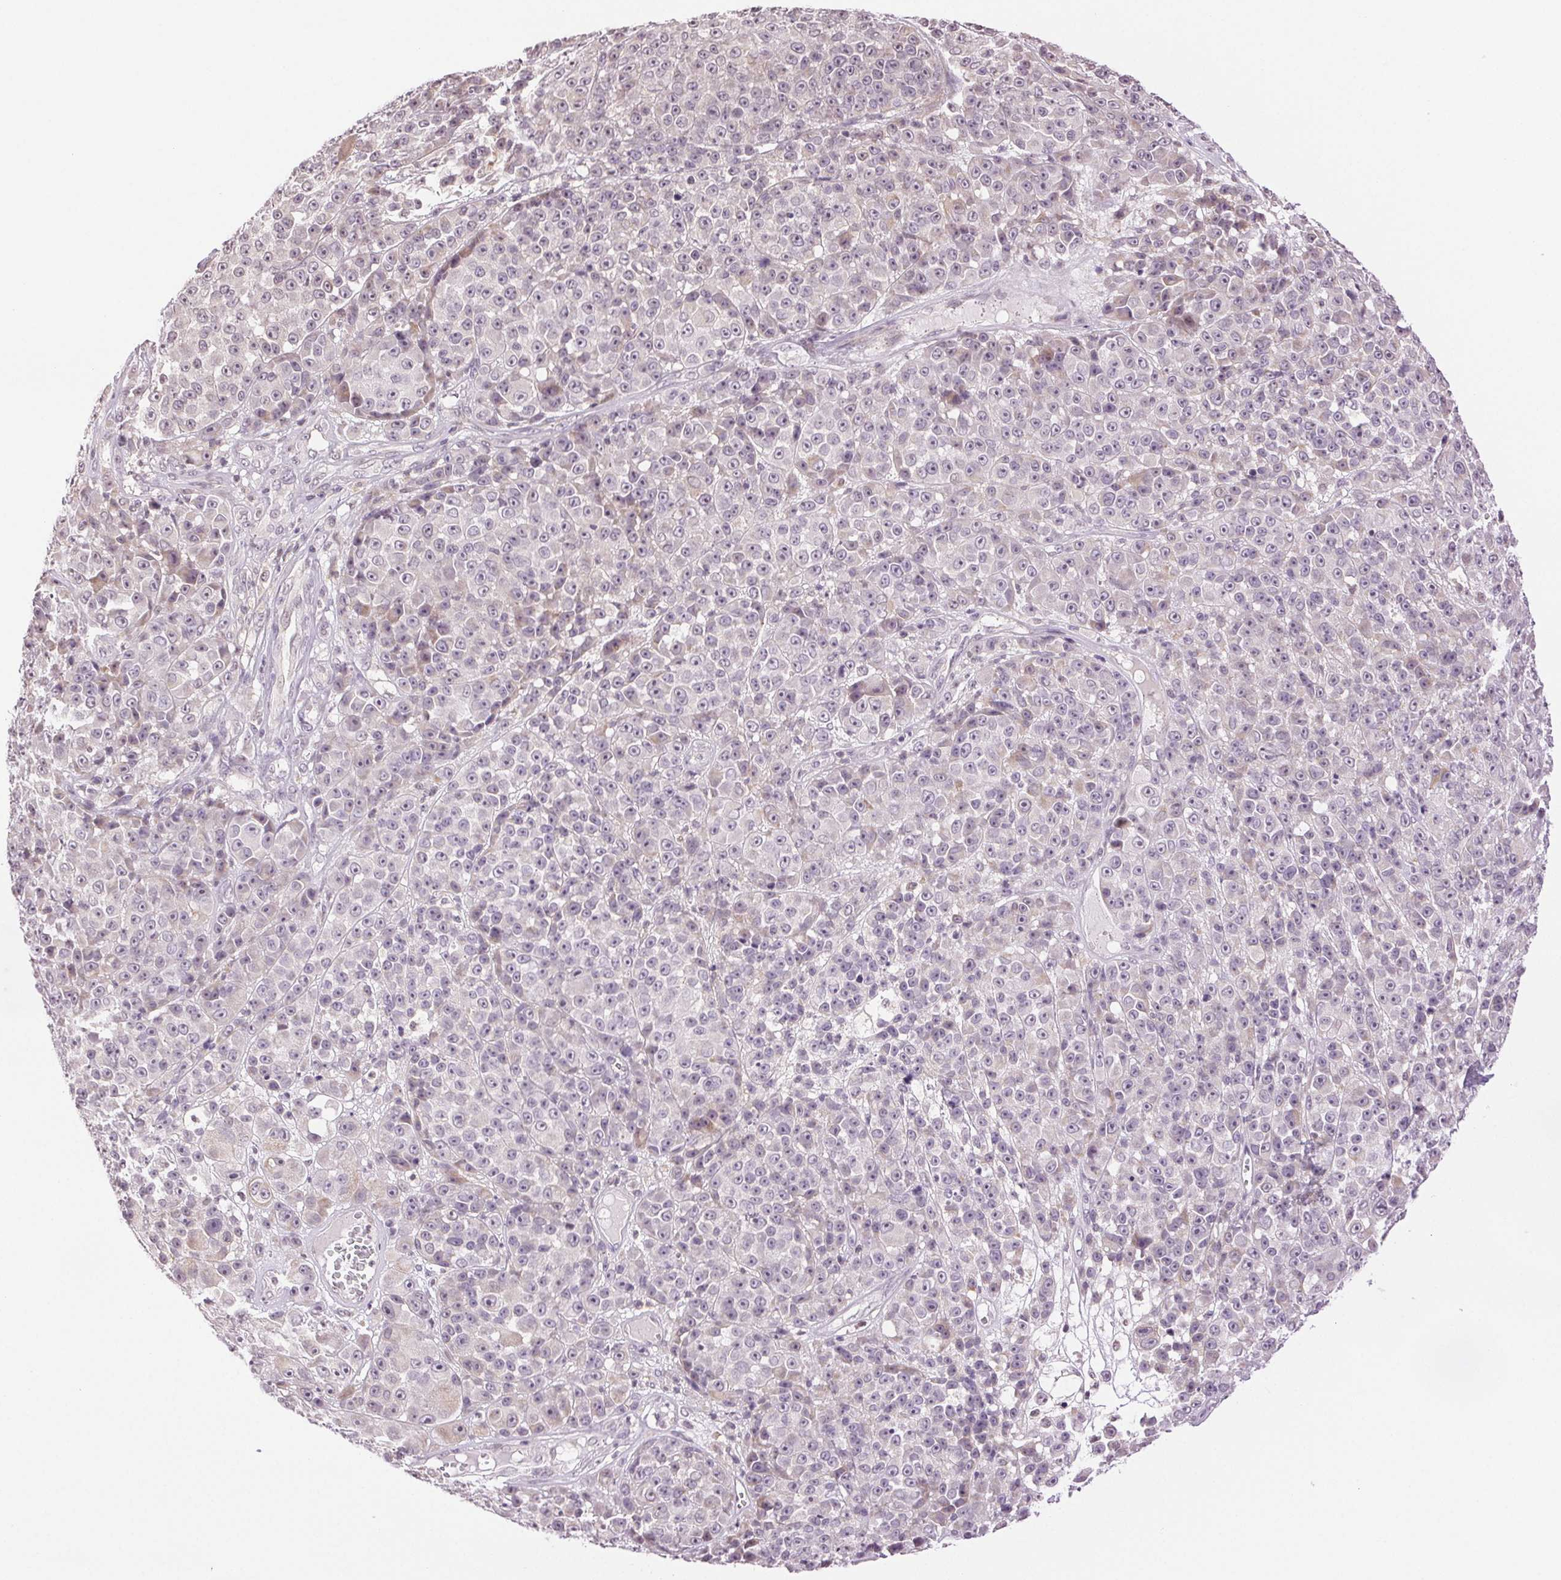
{"staining": {"intensity": "negative", "quantity": "none", "location": "none"}, "tissue": "melanoma", "cell_type": "Tumor cells", "image_type": "cancer", "snomed": [{"axis": "morphology", "description": "Malignant melanoma, NOS"}, {"axis": "topography", "description": "Skin"}, {"axis": "topography", "description": "Skin of back"}], "caption": "Tumor cells show no significant staining in melanoma.", "gene": "TNNT3", "patient": {"sex": "male", "age": 91}}